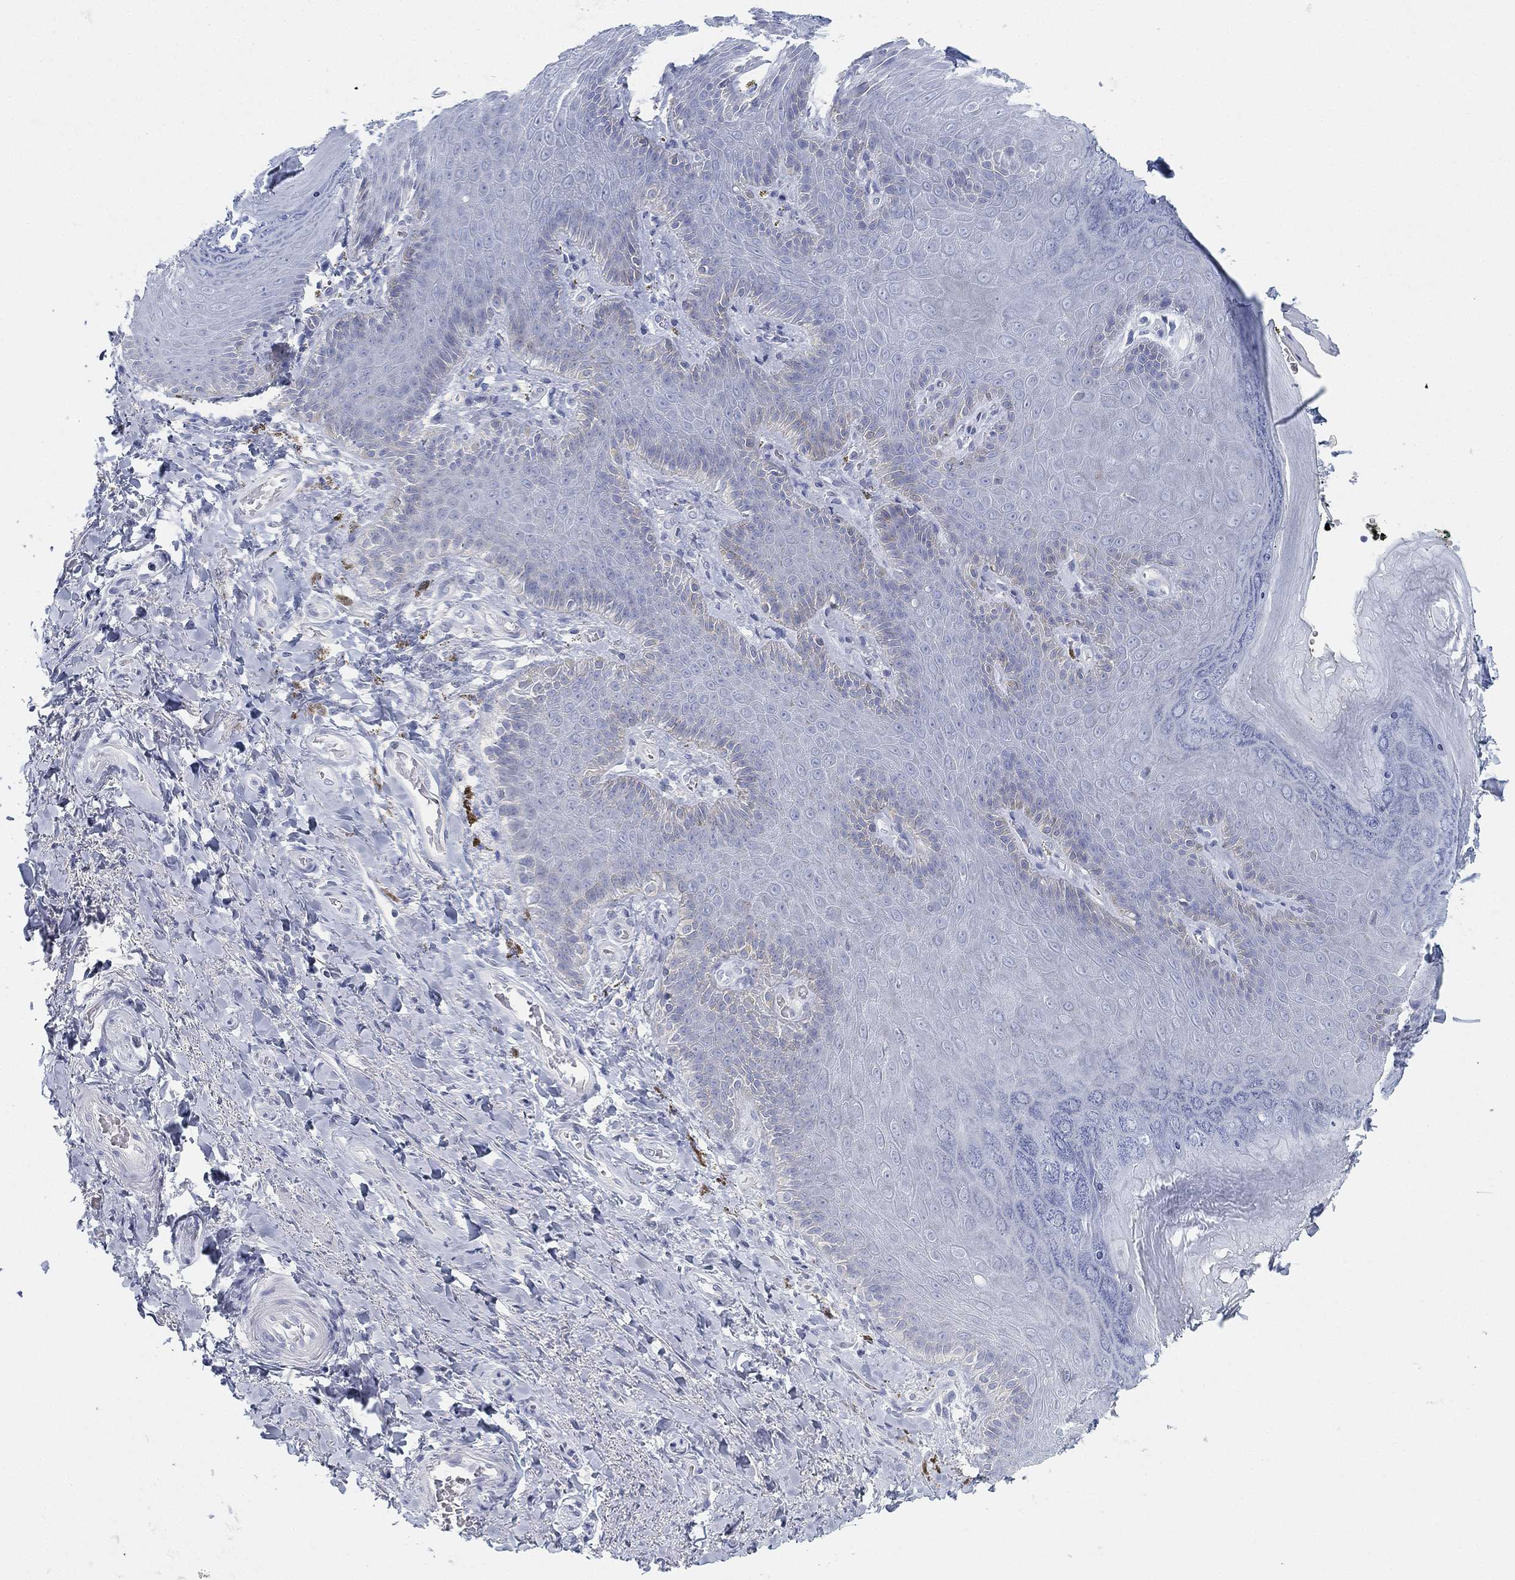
{"staining": {"intensity": "negative", "quantity": "none", "location": "none"}, "tissue": "adipose tissue", "cell_type": "Adipocytes", "image_type": "normal", "snomed": [{"axis": "morphology", "description": "Normal tissue, NOS"}, {"axis": "topography", "description": "Anal"}, {"axis": "topography", "description": "Peripheral nerve tissue"}], "caption": "This is a photomicrograph of immunohistochemistry staining of normal adipose tissue, which shows no expression in adipocytes.", "gene": "GCNA", "patient": {"sex": "male", "age": 53}}